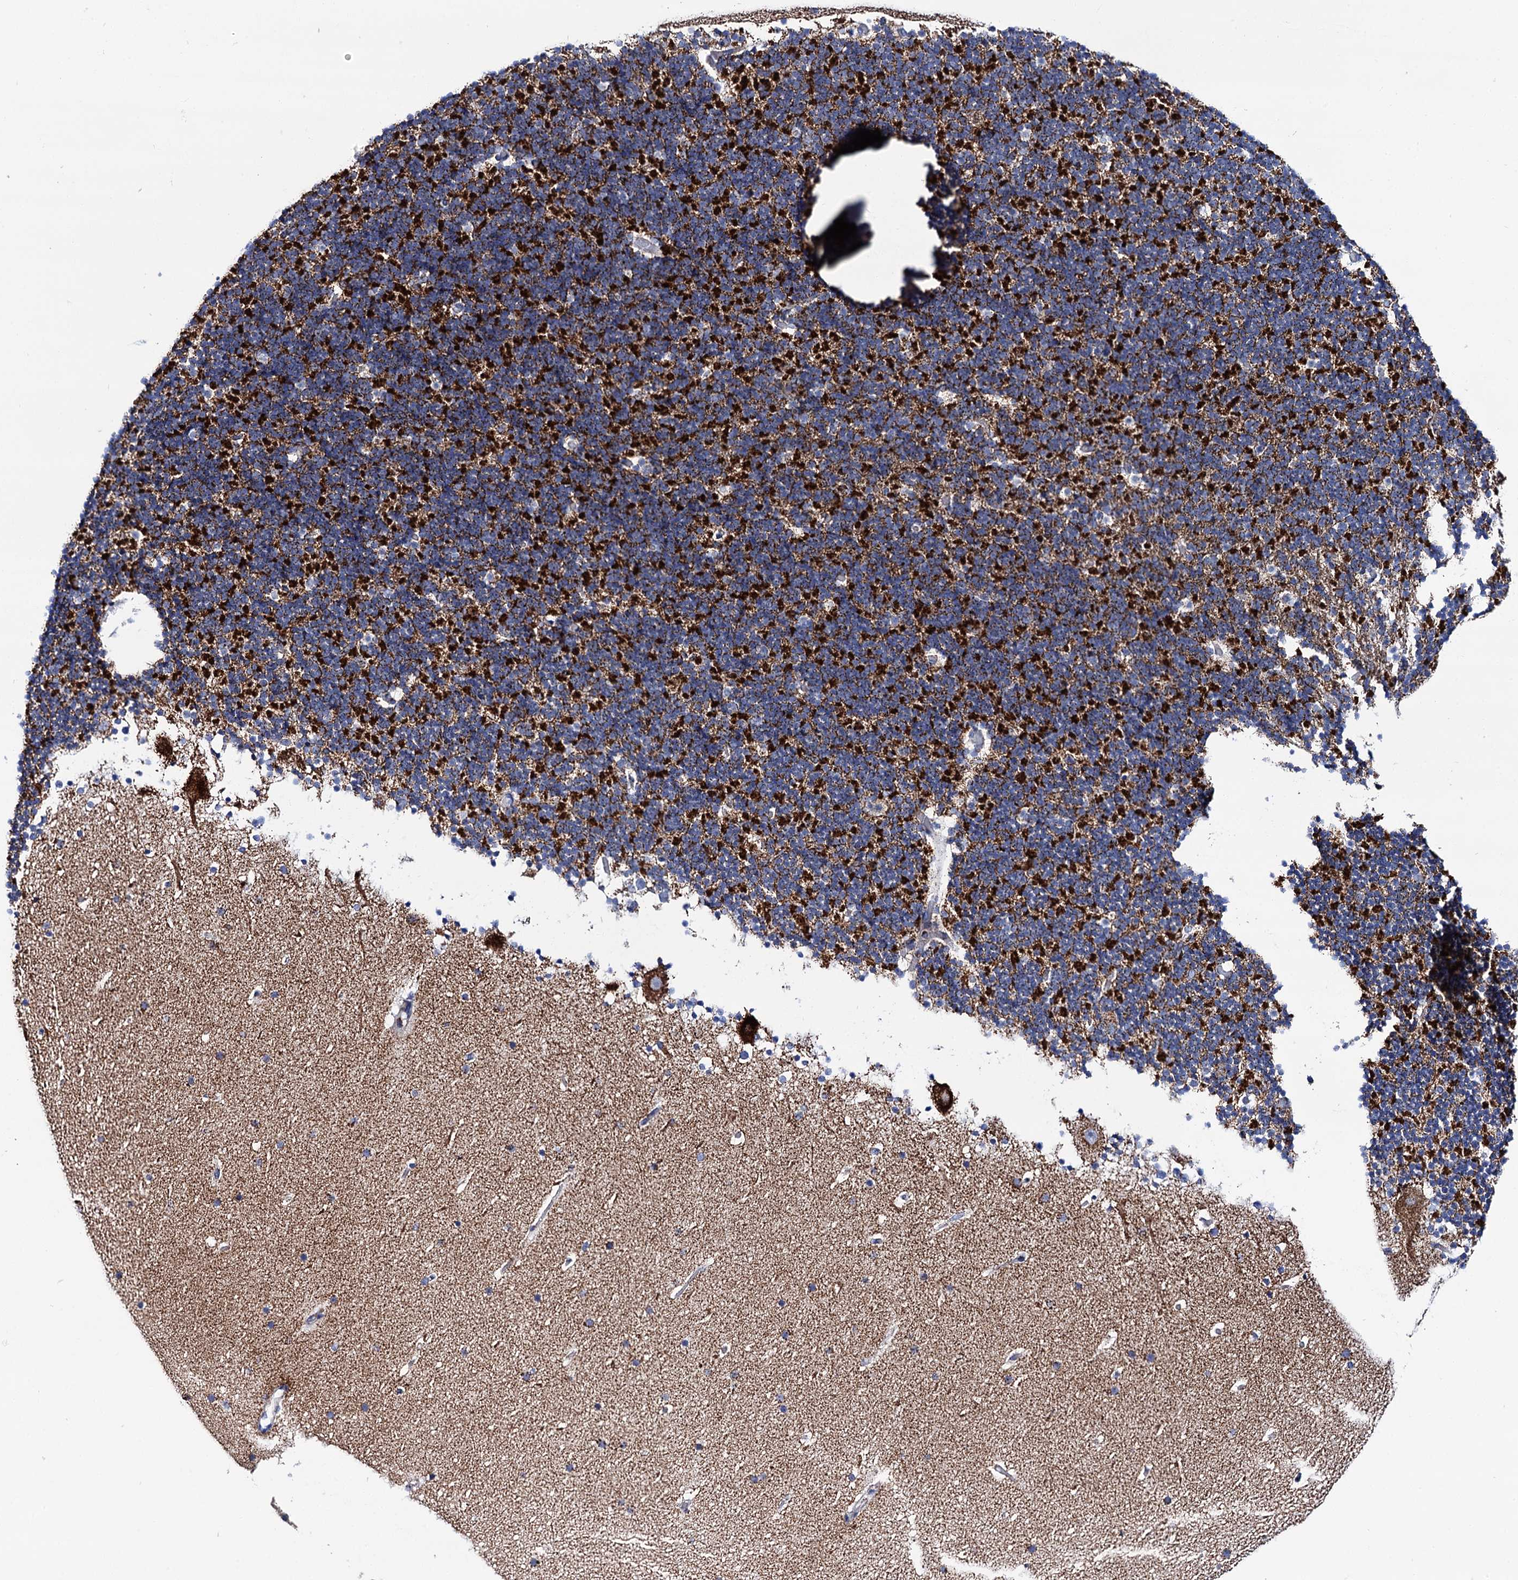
{"staining": {"intensity": "strong", "quantity": "25%-75%", "location": "cytoplasmic/membranous"}, "tissue": "cerebellum", "cell_type": "Cells in granular layer", "image_type": "normal", "snomed": [{"axis": "morphology", "description": "Normal tissue, NOS"}, {"axis": "topography", "description": "Cerebellum"}], "caption": "High-power microscopy captured an immunohistochemistry photomicrograph of unremarkable cerebellum, revealing strong cytoplasmic/membranous staining in approximately 25%-75% of cells in granular layer. Nuclei are stained in blue.", "gene": "UBASH3B", "patient": {"sex": "male", "age": 57}}